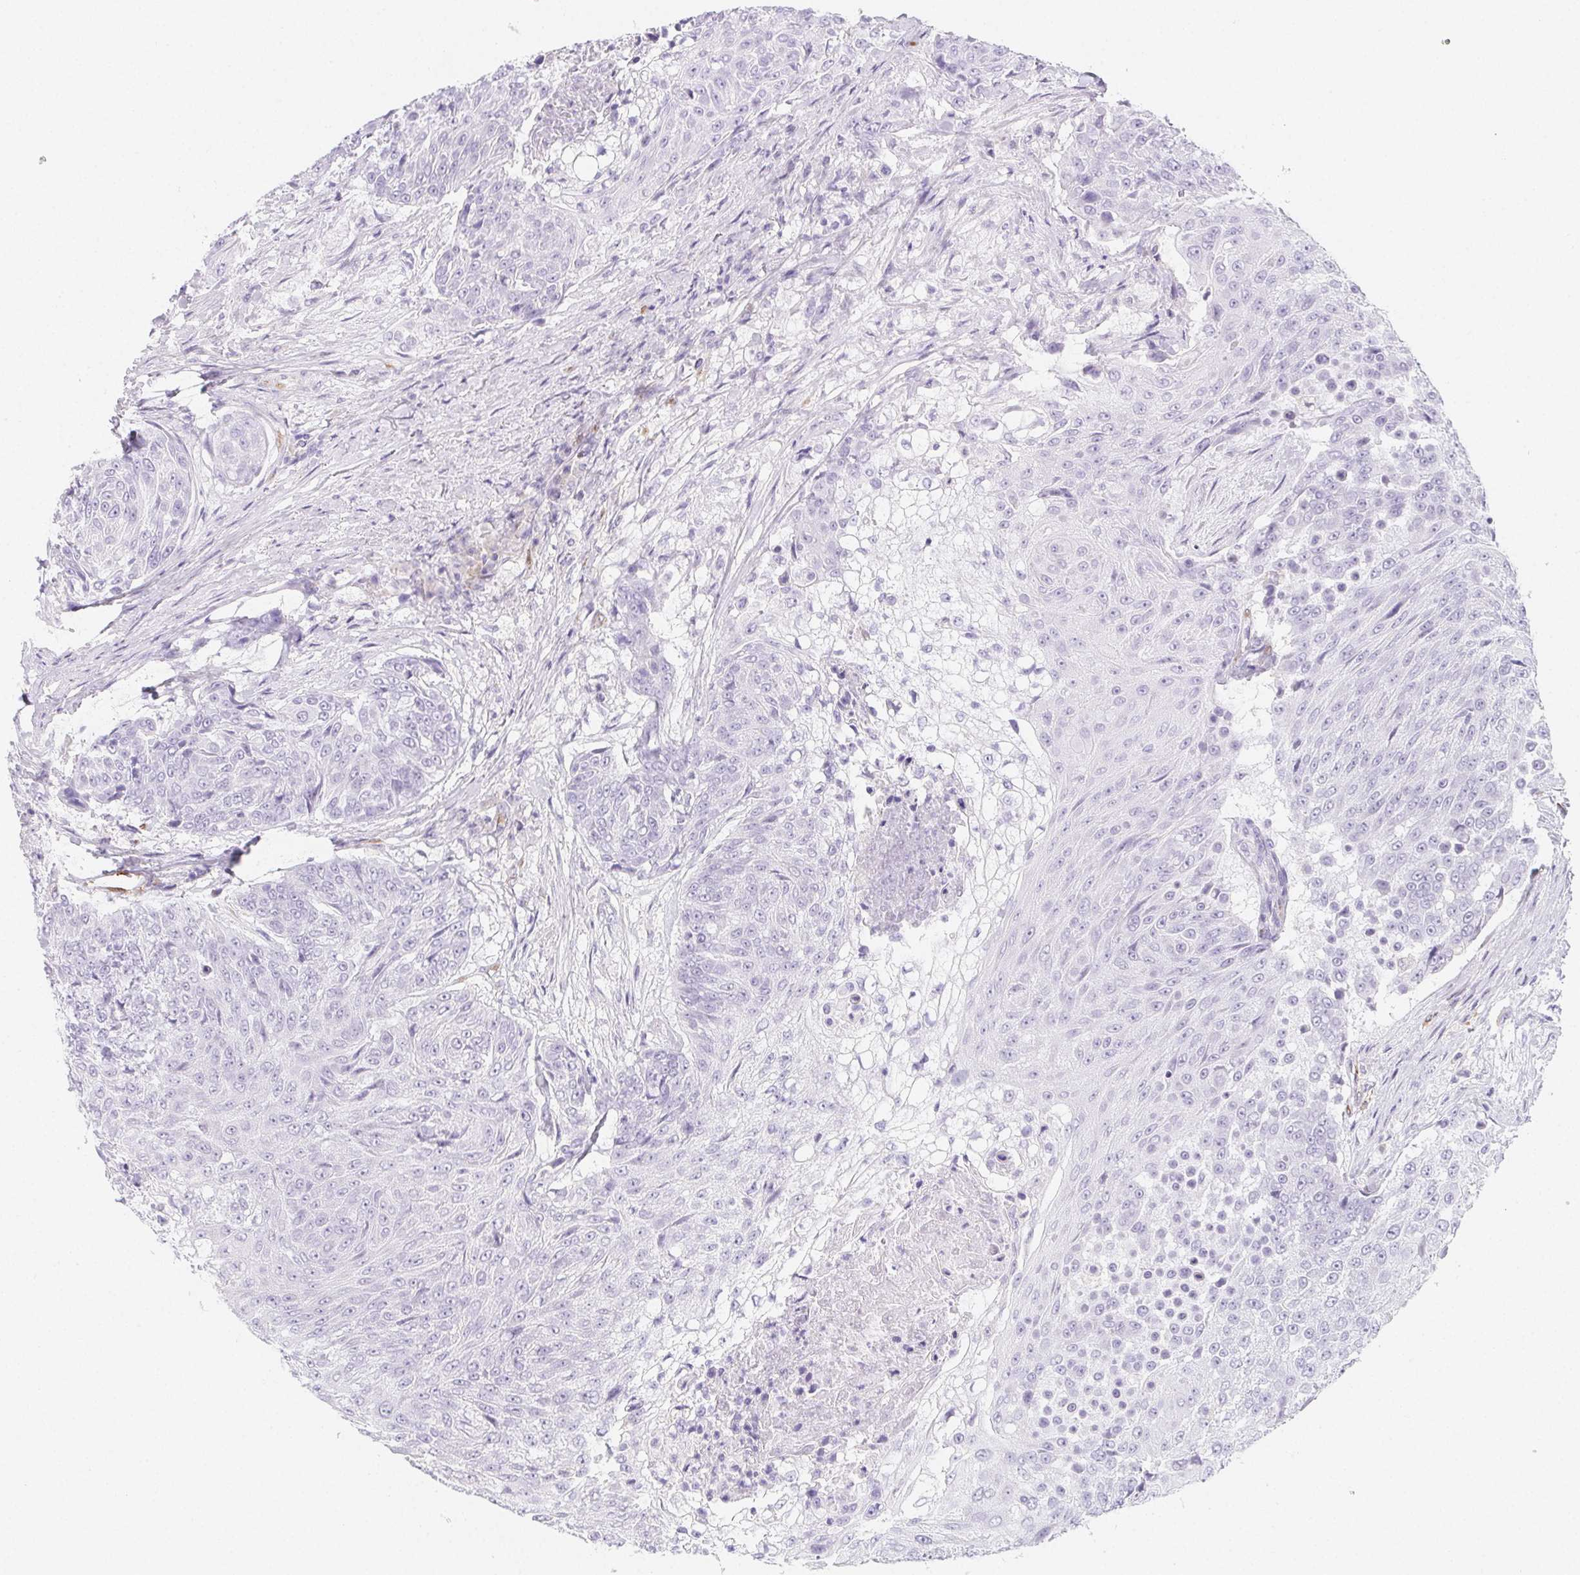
{"staining": {"intensity": "negative", "quantity": "none", "location": "none"}, "tissue": "urothelial cancer", "cell_type": "Tumor cells", "image_type": "cancer", "snomed": [{"axis": "morphology", "description": "Urothelial carcinoma, High grade"}, {"axis": "topography", "description": "Urinary bladder"}], "caption": "IHC photomicrograph of urothelial cancer stained for a protein (brown), which displays no positivity in tumor cells.", "gene": "HRC", "patient": {"sex": "female", "age": 63}}